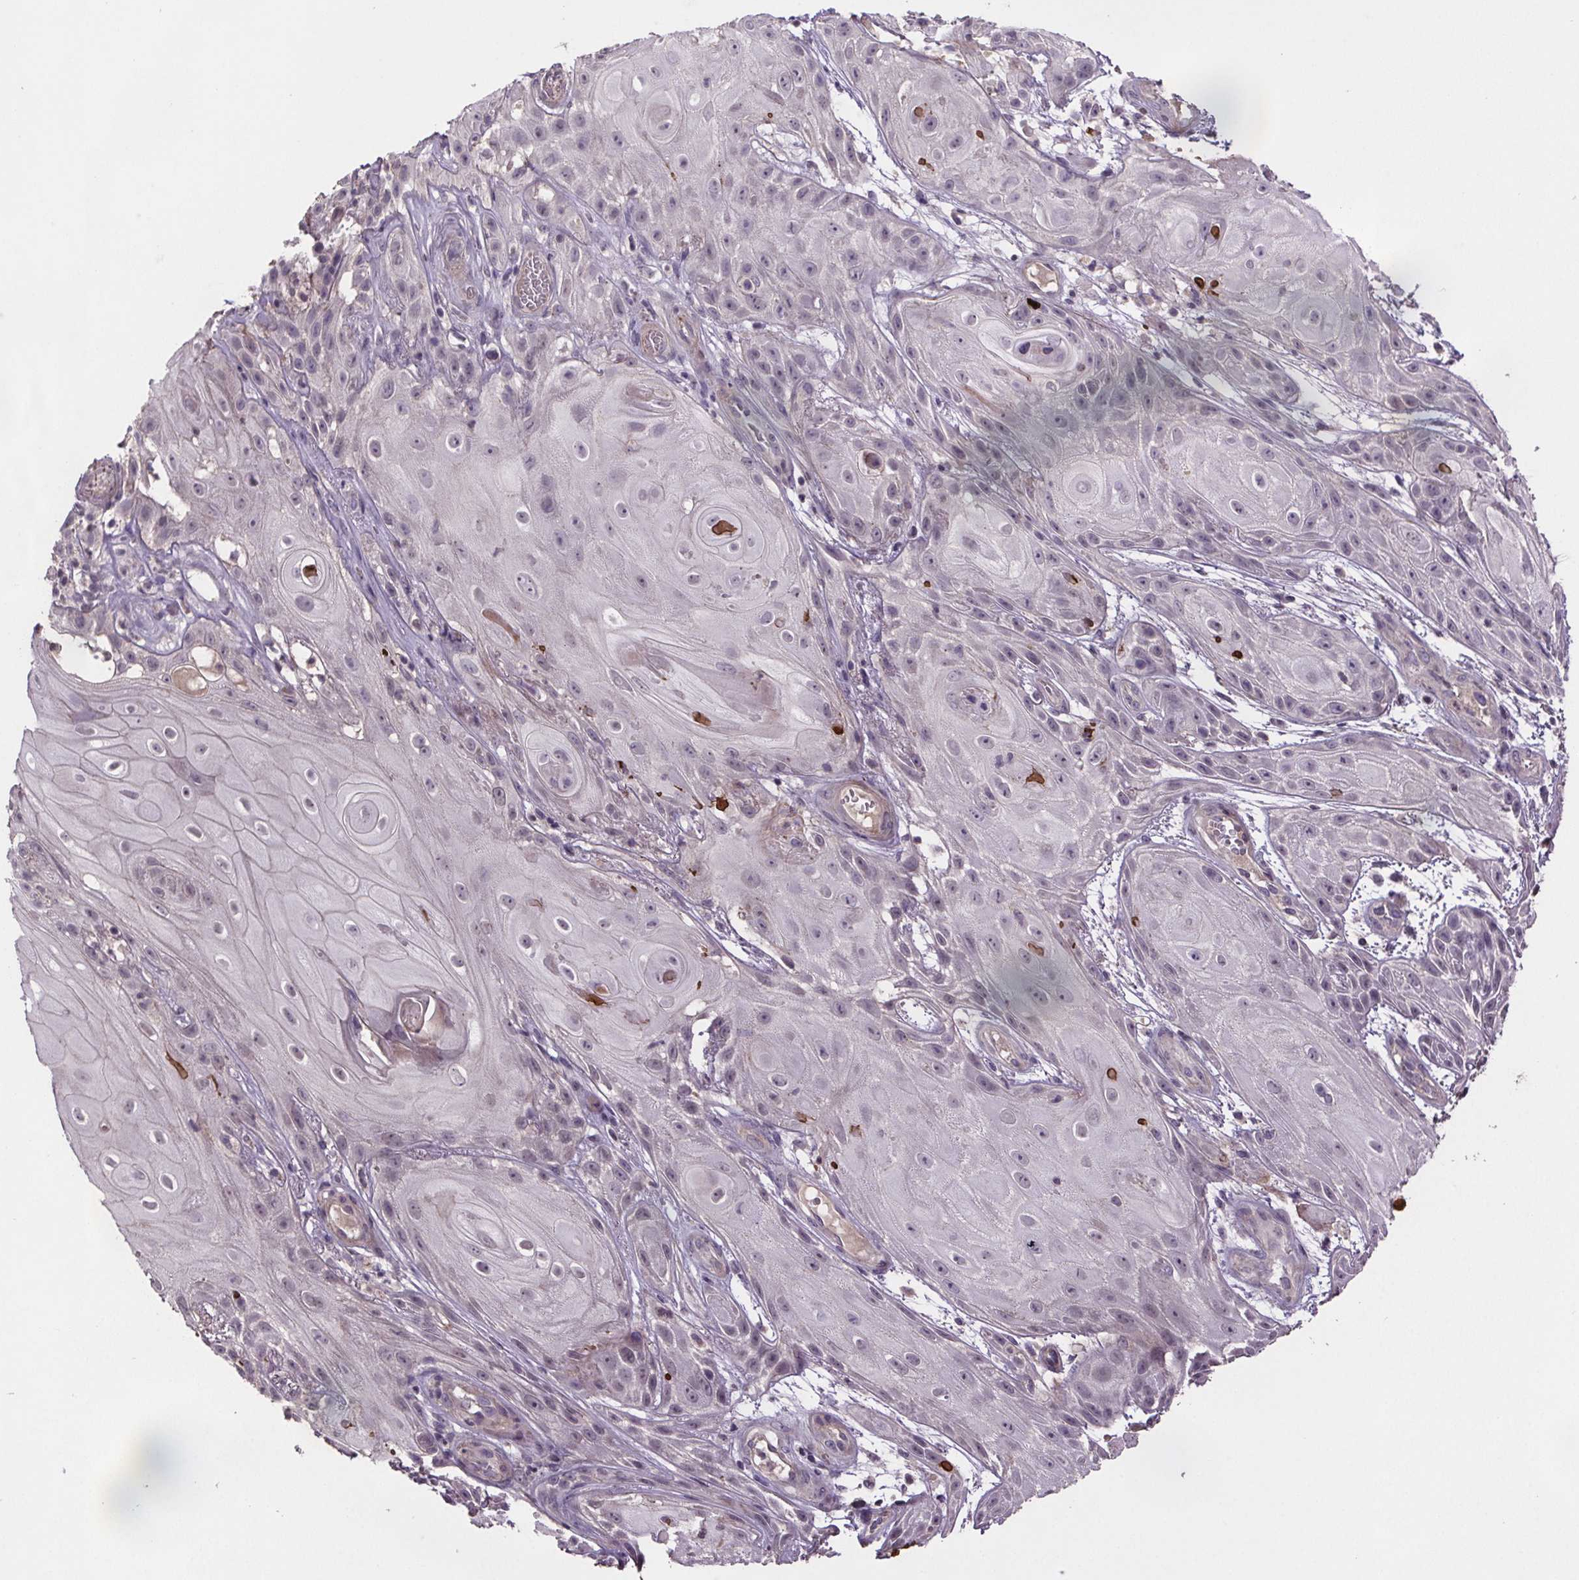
{"staining": {"intensity": "negative", "quantity": "none", "location": "none"}, "tissue": "skin cancer", "cell_type": "Tumor cells", "image_type": "cancer", "snomed": [{"axis": "morphology", "description": "Squamous cell carcinoma, NOS"}, {"axis": "topography", "description": "Skin"}], "caption": "Skin cancer was stained to show a protein in brown. There is no significant expression in tumor cells. (DAB (3,3'-diaminobenzidine) immunohistochemistry, high magnification).", "gene": "CLN3", "patient": {"sex": "male", "age": 62}}